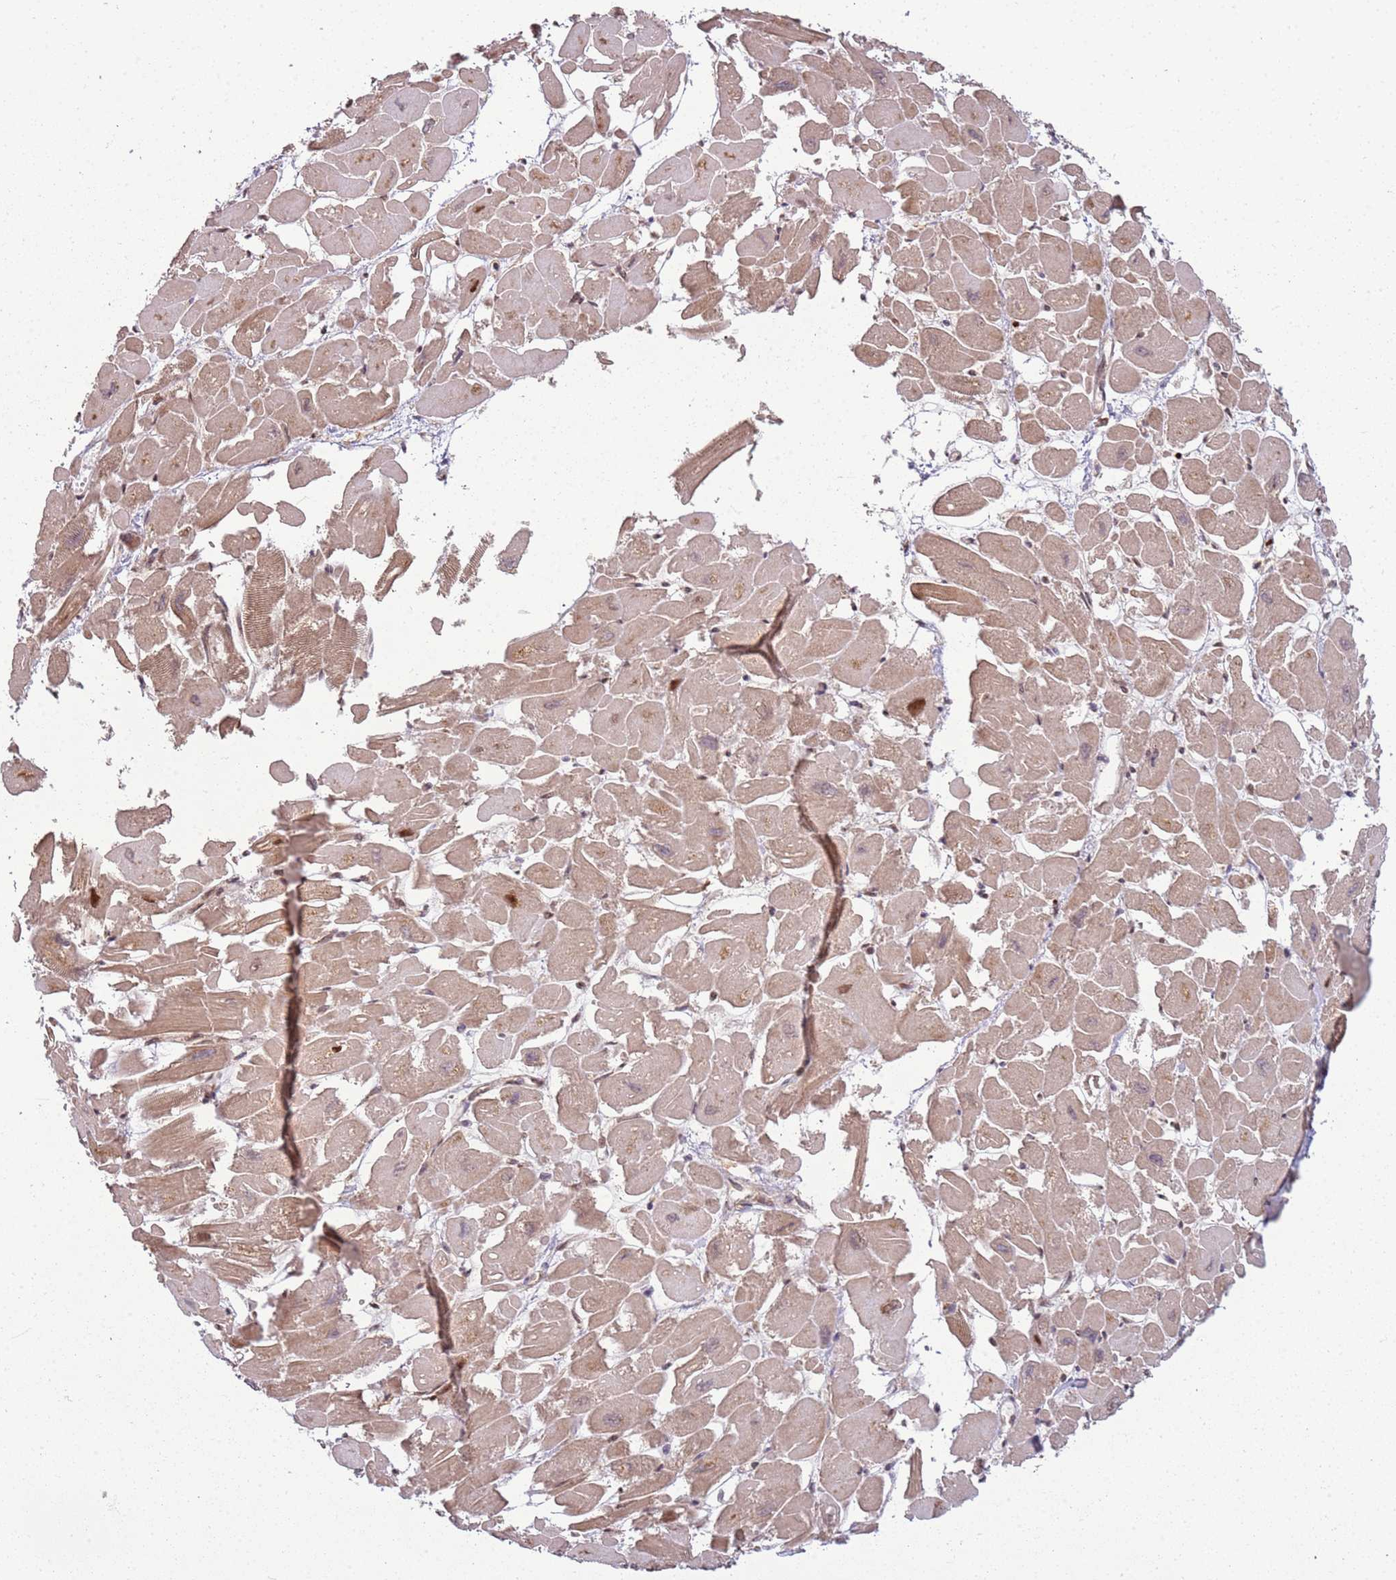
{"staining": {"intensity": "moderate", "quantity": "25%-75%", "location": "cytoplasmic/membranous,nuclear"}, "tissue": "heart muscle", "cell_type": "Cardiomyocytes", "image_type": "normal", "snomed": [{"axis": "morphology", "description": "Normal tissue, NOS"}, {"axis": "topography", "description": "Heart"}], "caption": "High-magnification brightfield microscopy of benign heart muscle stained with DAB (3,3'-diaminobenzidine) (brown) and counterstained with hematoxylin (blue). cardiomyocytes exhibit moderate cytoplasmic/membranous,nuclear staining is seen in approximately25%-75% of cells.", "gene": "CEP170", "patient": {"sex": "male", "age": 54}}